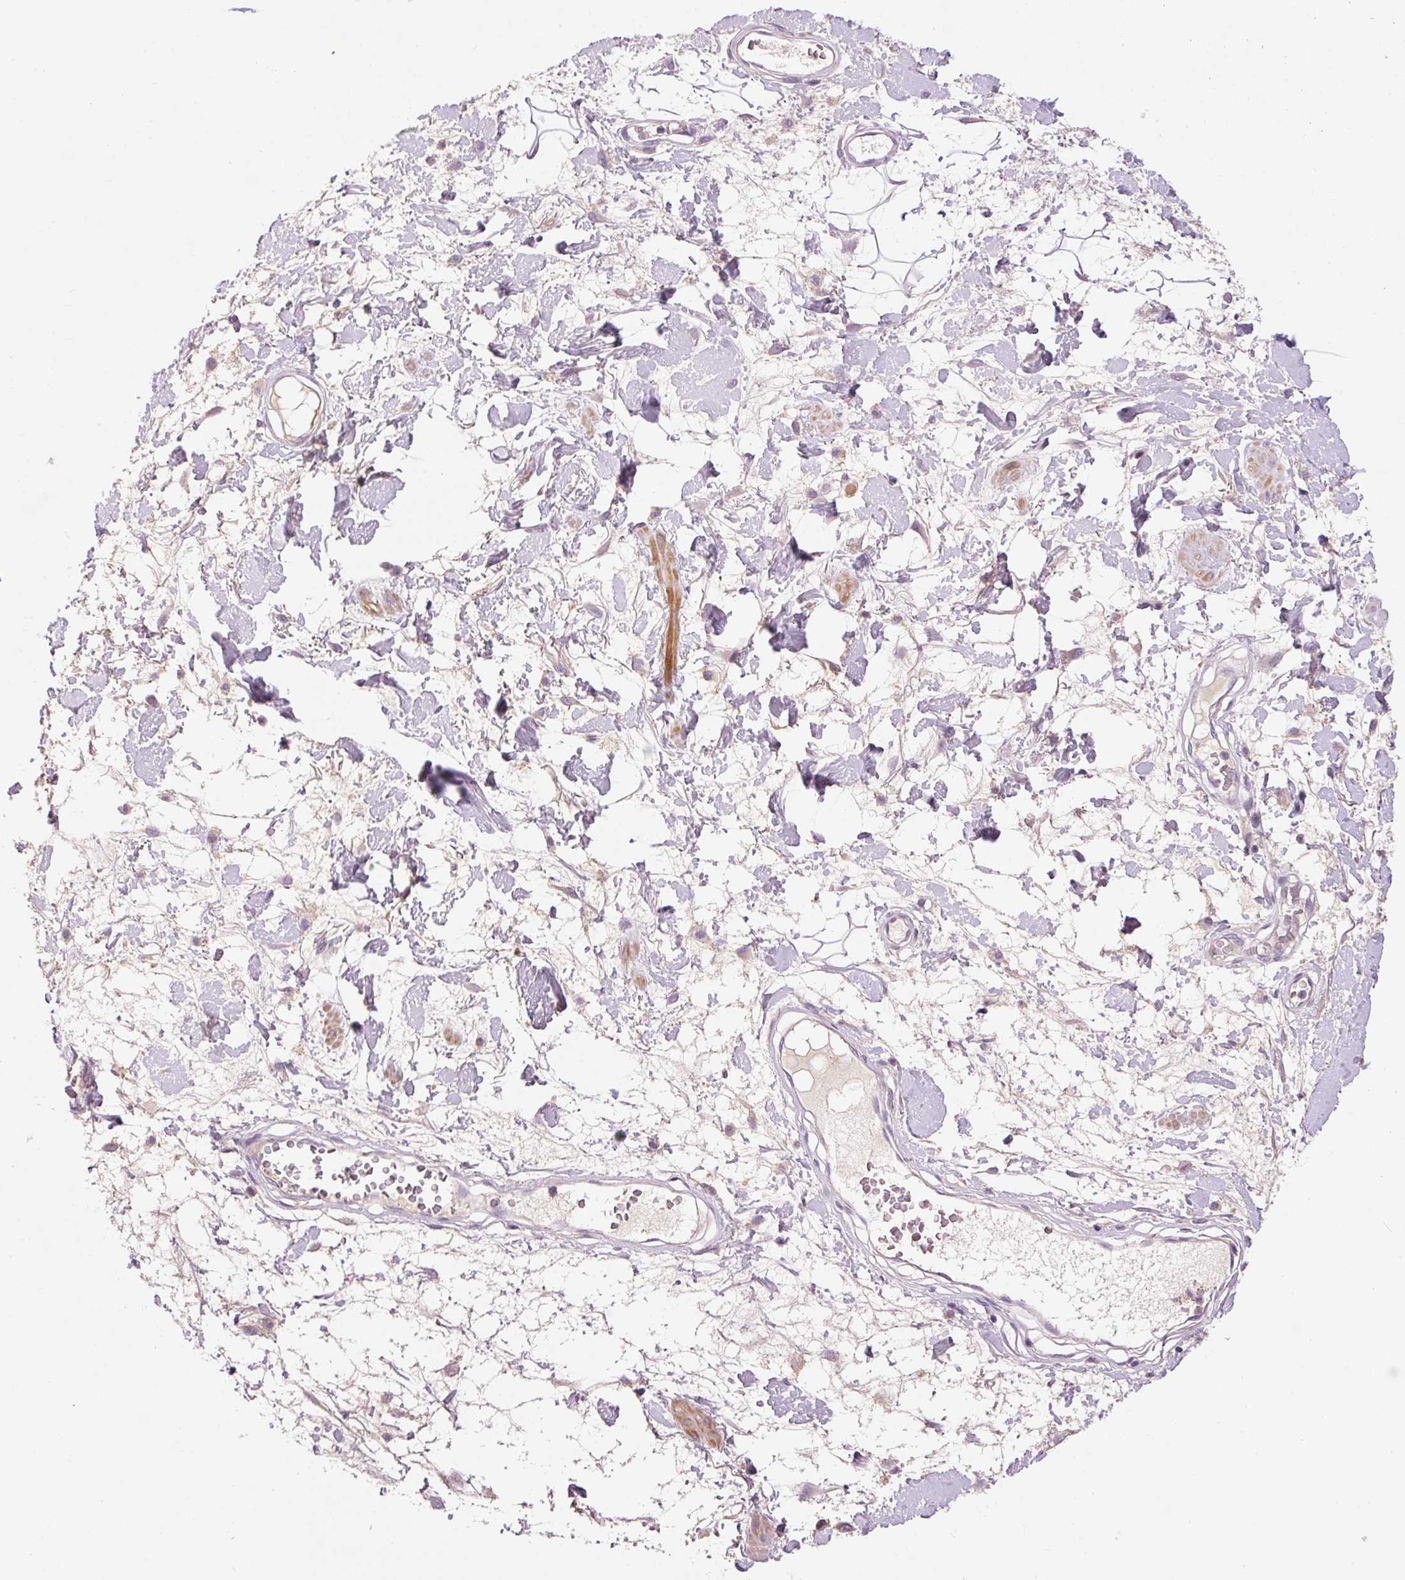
{"staining": {"intensity": "negative", "quantity": "none", "location": "none"}, "tissue": "adipose tissue", "cell_type": "Adipocytes", "image_type": "normal", "snomed": [{"axis": "morphology", "description": "Normal tissue, NOS"}, {"axis": "topography", "description": "Vulva"}, {"axis": "topography", "description": "Peripheral nerve tissue"}], "caption": "The photomicrograph shows no staining of adipocytes in benign adipose tissue.", "gene": "HNF1A", "patient": {"sex": "female", "age": 68}}